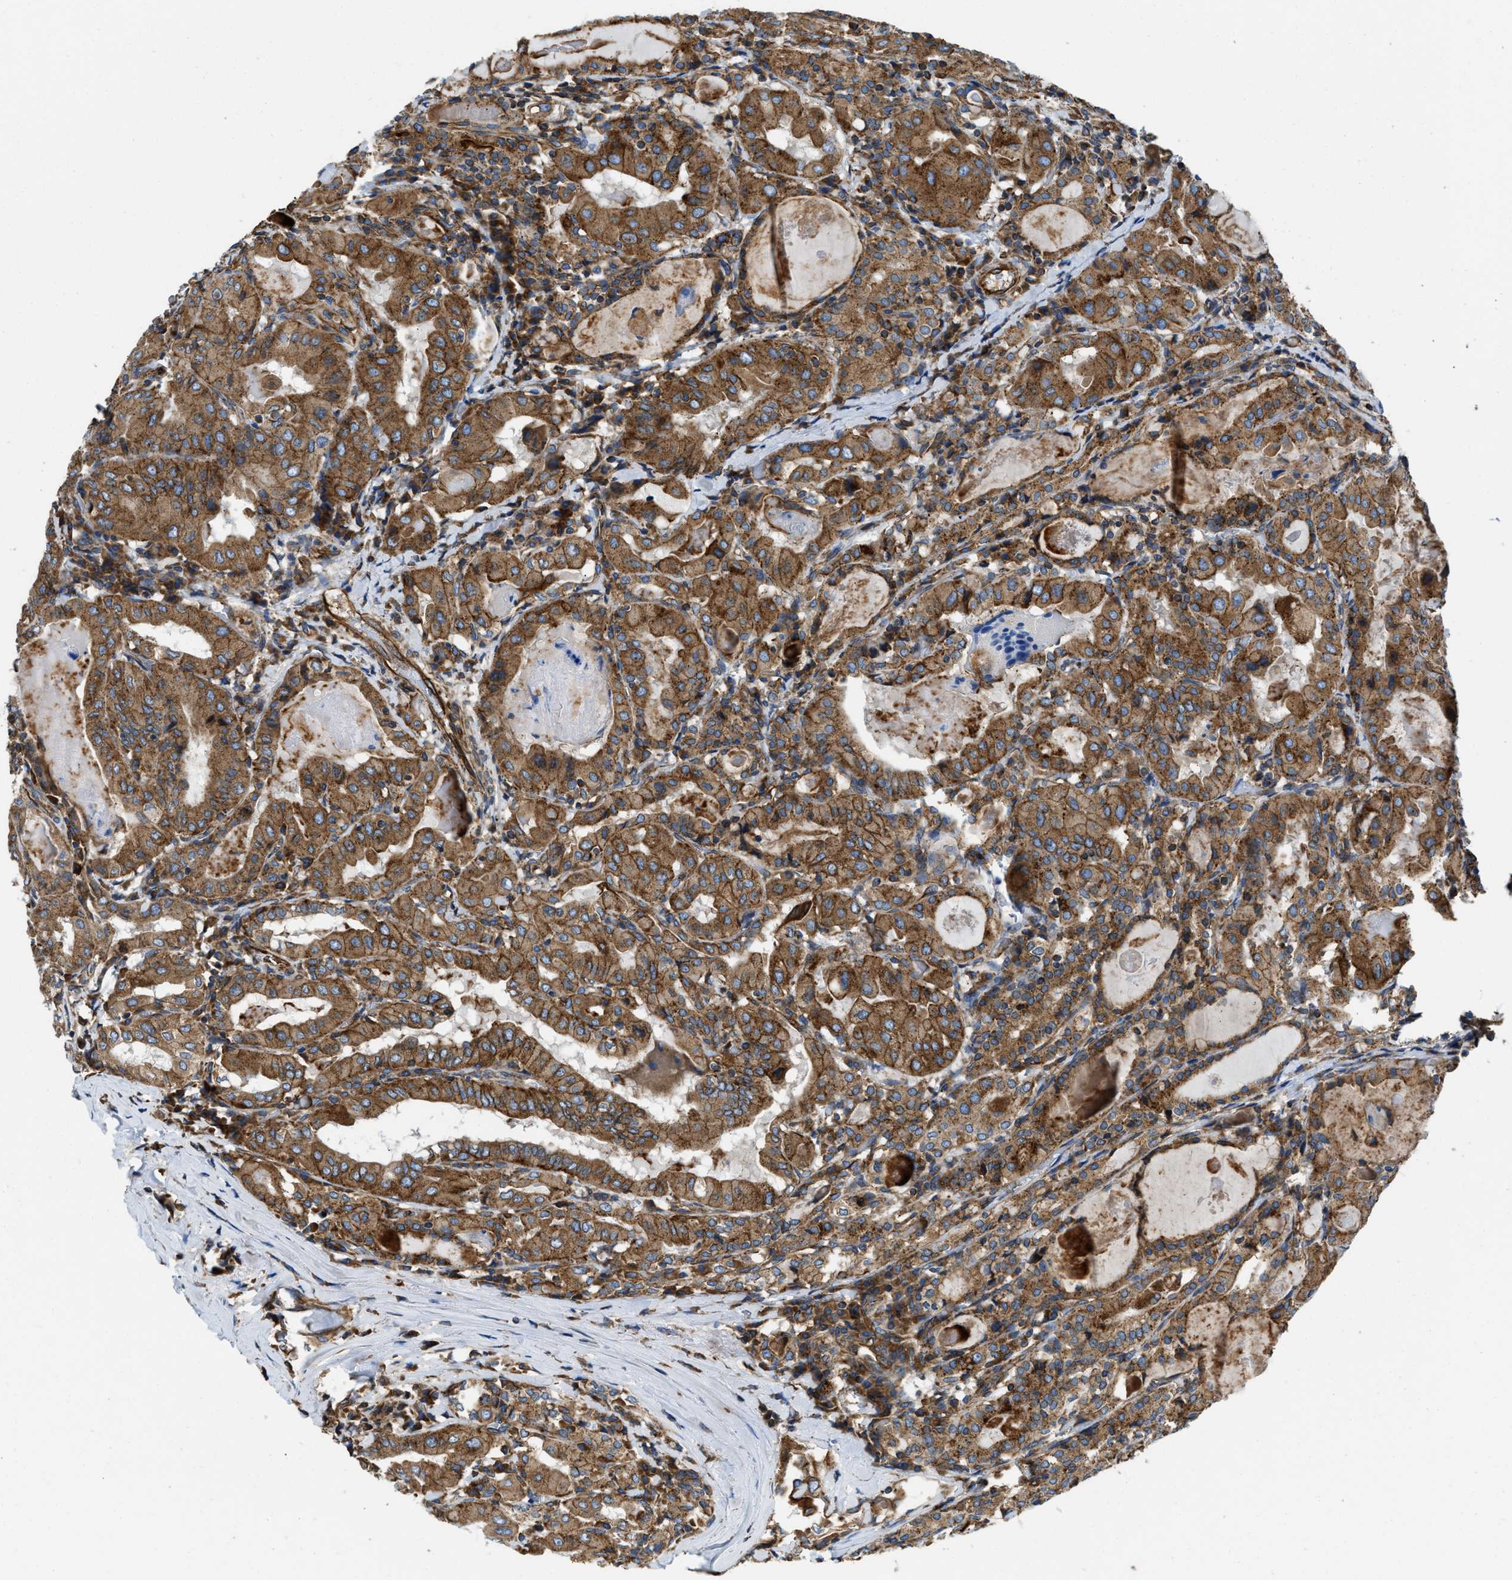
{"staining": {"intensity": "moderate", "quantity": ">75%", "location": "cytoplasmic/membranous"}, "tissue": "thyroid cancer", "cell_type": "Tumor cells", "image_type": "cancer", "snomed": [{"axis": "morphology", "description": "Papillary adenocarcinoma, NOS"}, {"axis": "topography", "description": "Thyroid gland"}], "caption": "Thyroid cancer stained with a brown dye displays moderate cytoplasmic/membranous positive expression in approximately >75% of tumor cells.", "gene": "HSD17B12", "patient": {"sex": "female", "age": 42}}